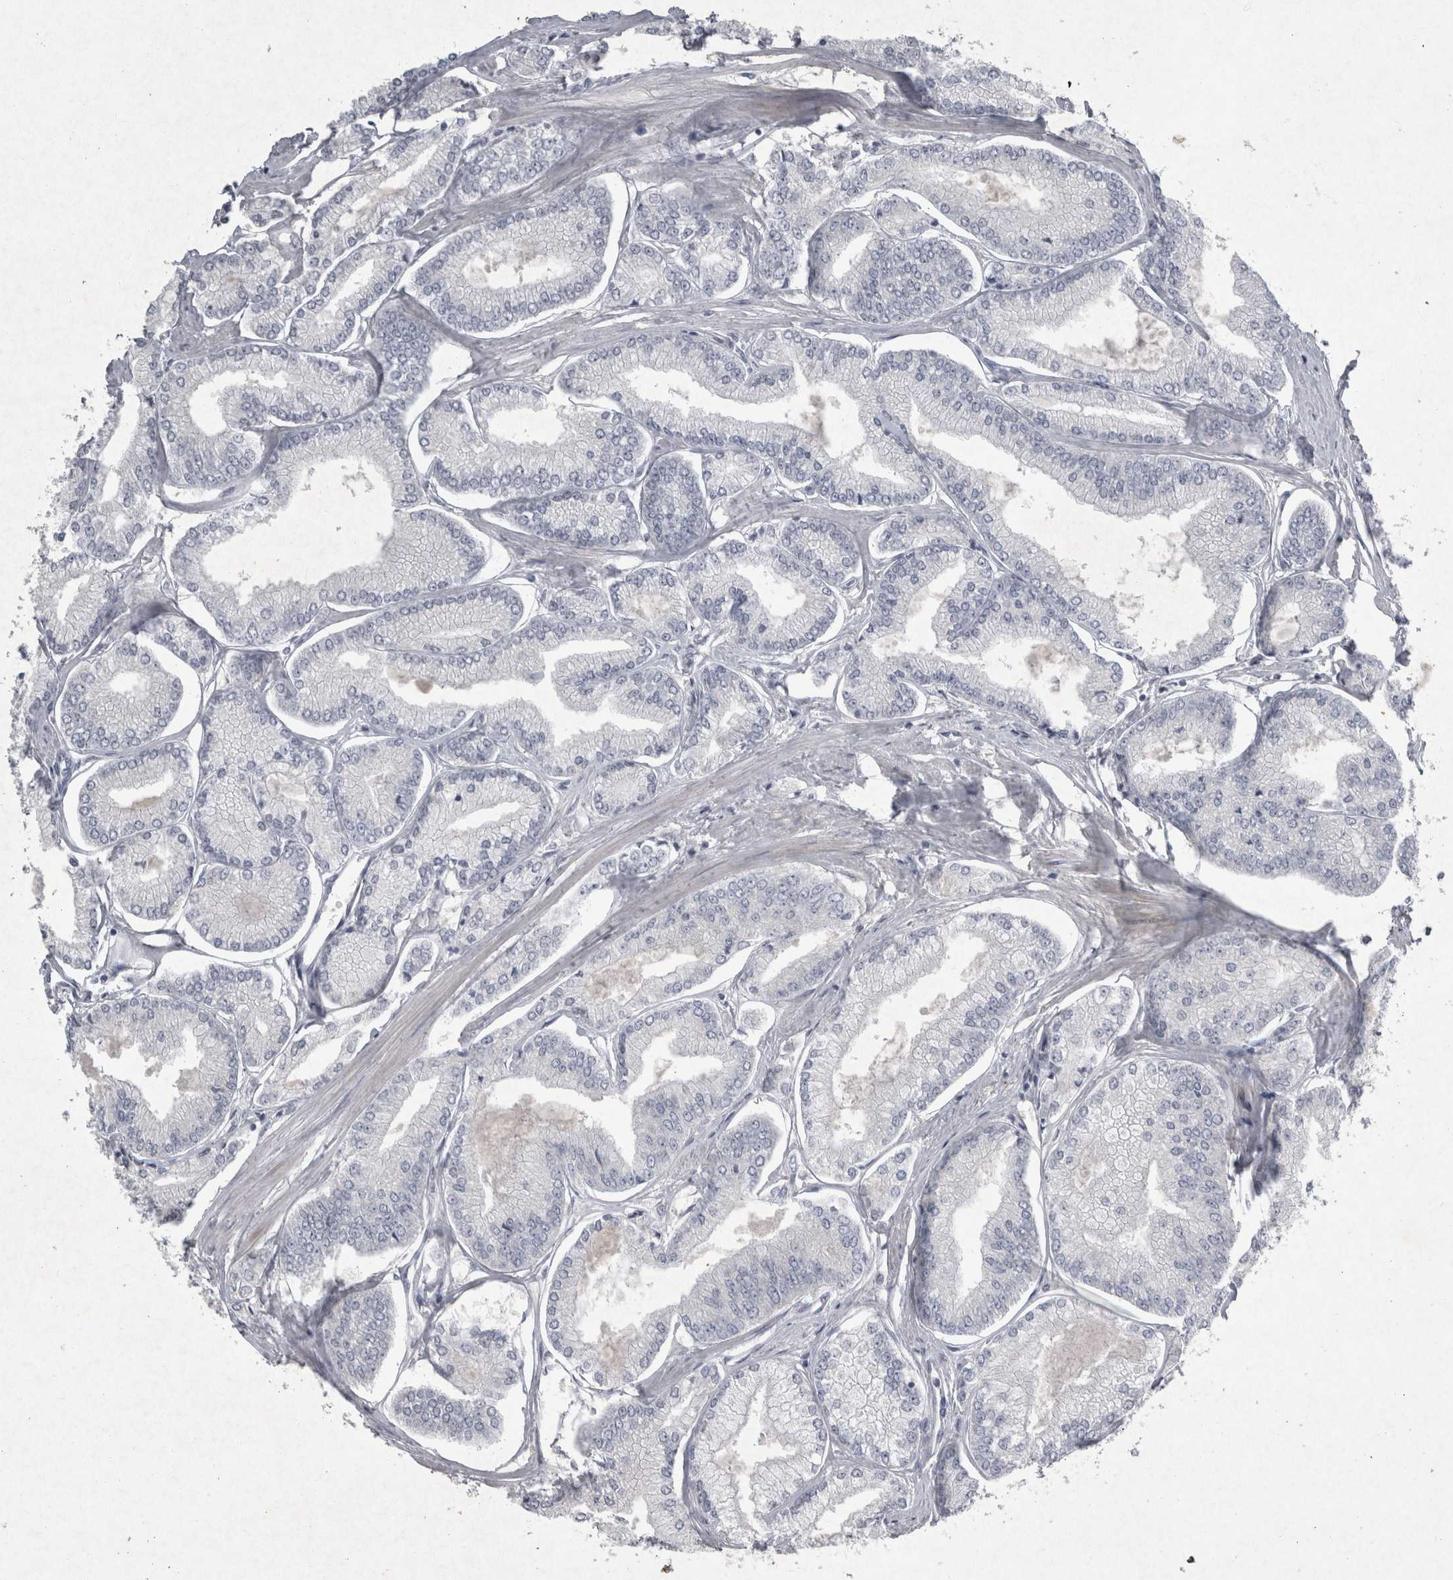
{"staining": {"intensity": "negative", "quantity": "none", "location": "none"}, "tissue": "prostate cancer", "cell_type": "Tumor cells", "image_type": "cancer", "snomed": [{"axis": "morphology", "description": "Adenocarcinoma, Low grade"}, {"axis": "topography", "description": "Prostate"}], "caption": "High power microscopy image of an immunohistochemistry histopathology image of prostate low-grade adenocarcinoma, revealing no significant expression in tumor cells.", "gene": "PDX1", "patient": {"sex": "male", "age": 52}}